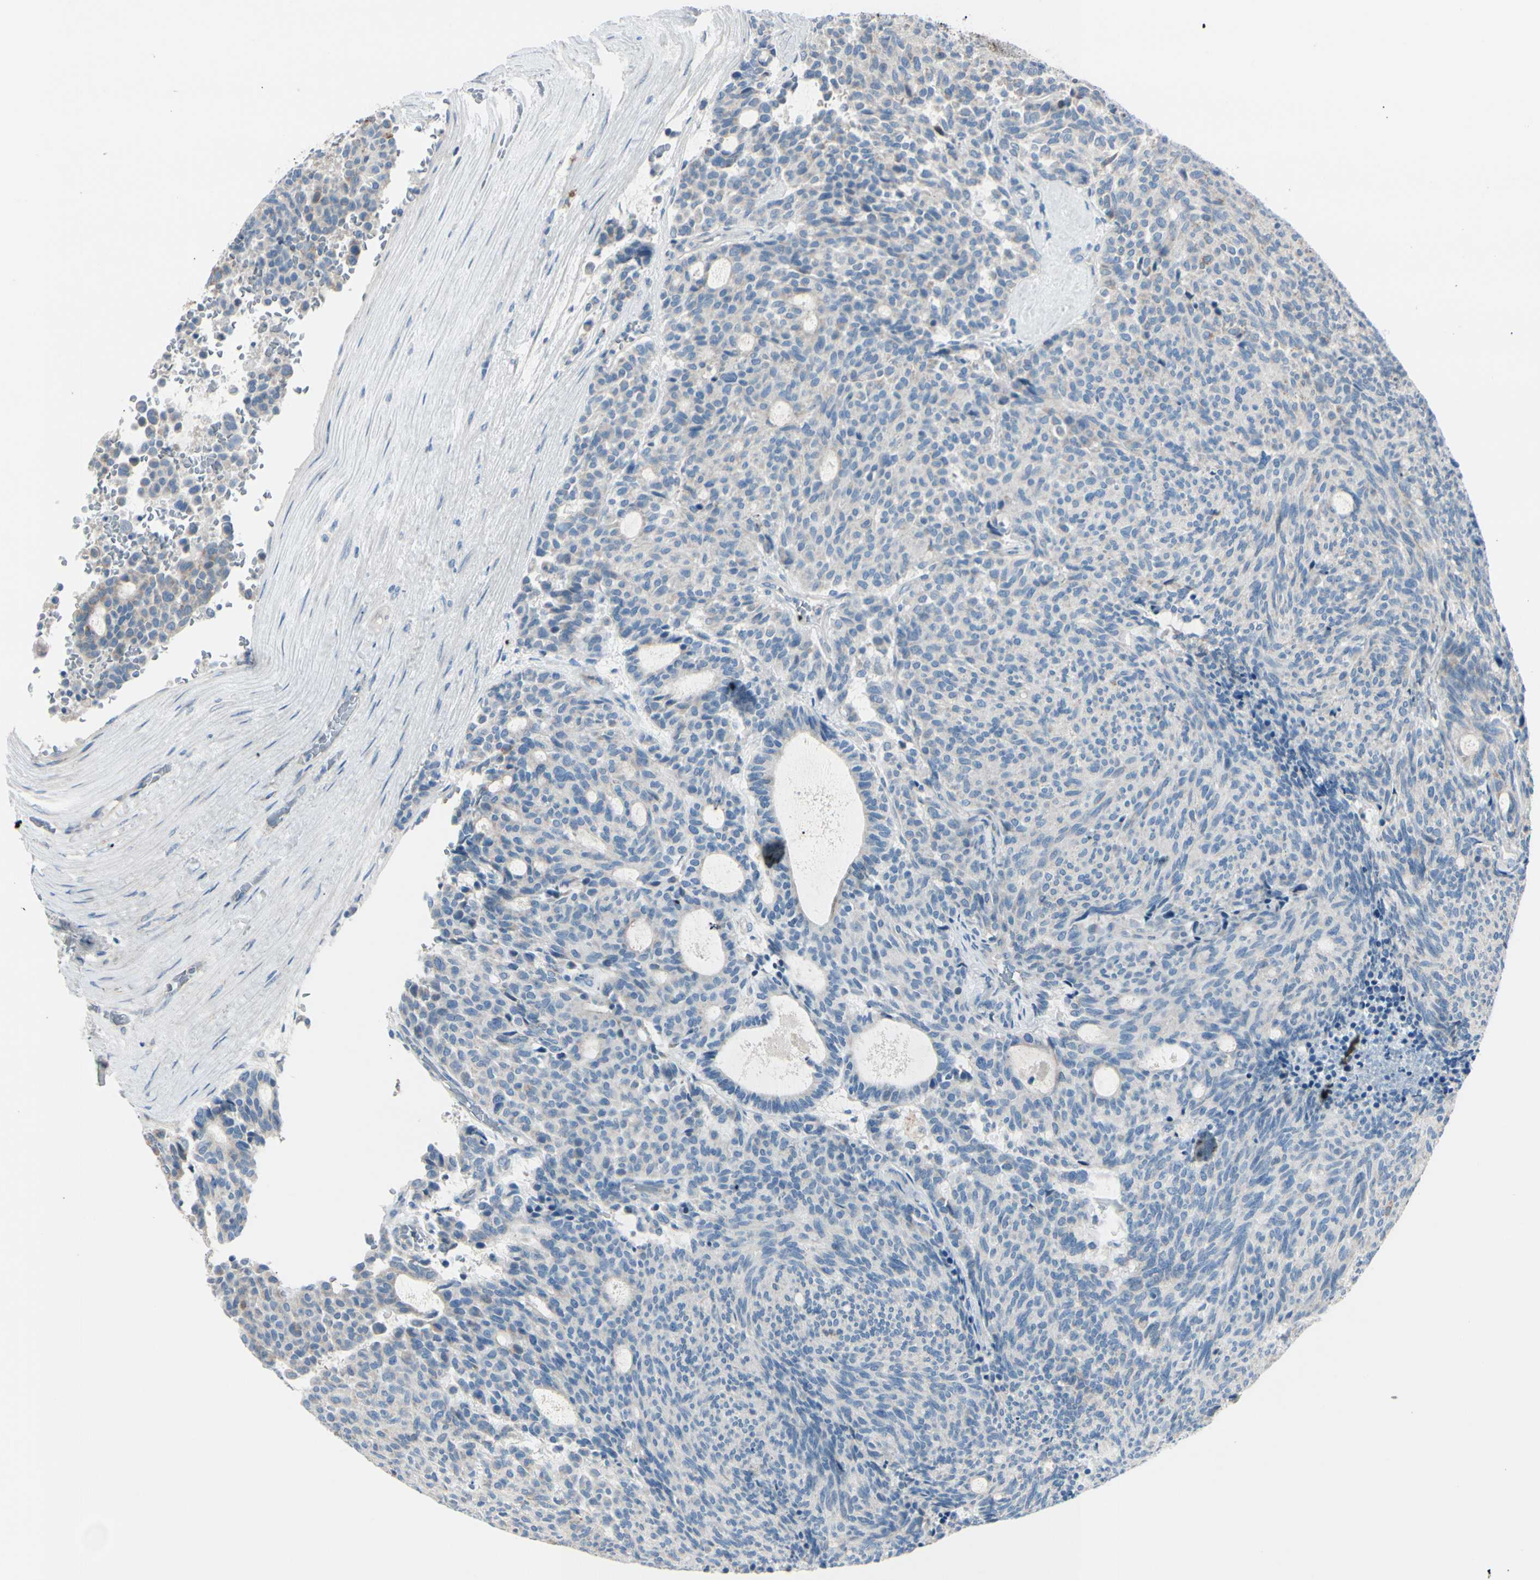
{"staining": {"intensity": "negative", "quantity": "none", "location": "none"}, "tissue": "carcinoid", "cell_type": "Tumor cells", "image_type": "cancer", "snomed": [{"axis": "morphology", "description": "Carcinoid, malignant, NOS"}, {"axis": "topography", "description": "Pancreas"}], "caption": "DAB immunohistochemical staining of human carcinoid displays no significant positivity in tumor cells. (DAB (3,3'-diaminobenzidine) immunohistochemistry (IHC) visualized using brightfield microscopy, high magnification).", "gene": "EPHA3", "patient": {"sex": "female", "age": 54}}